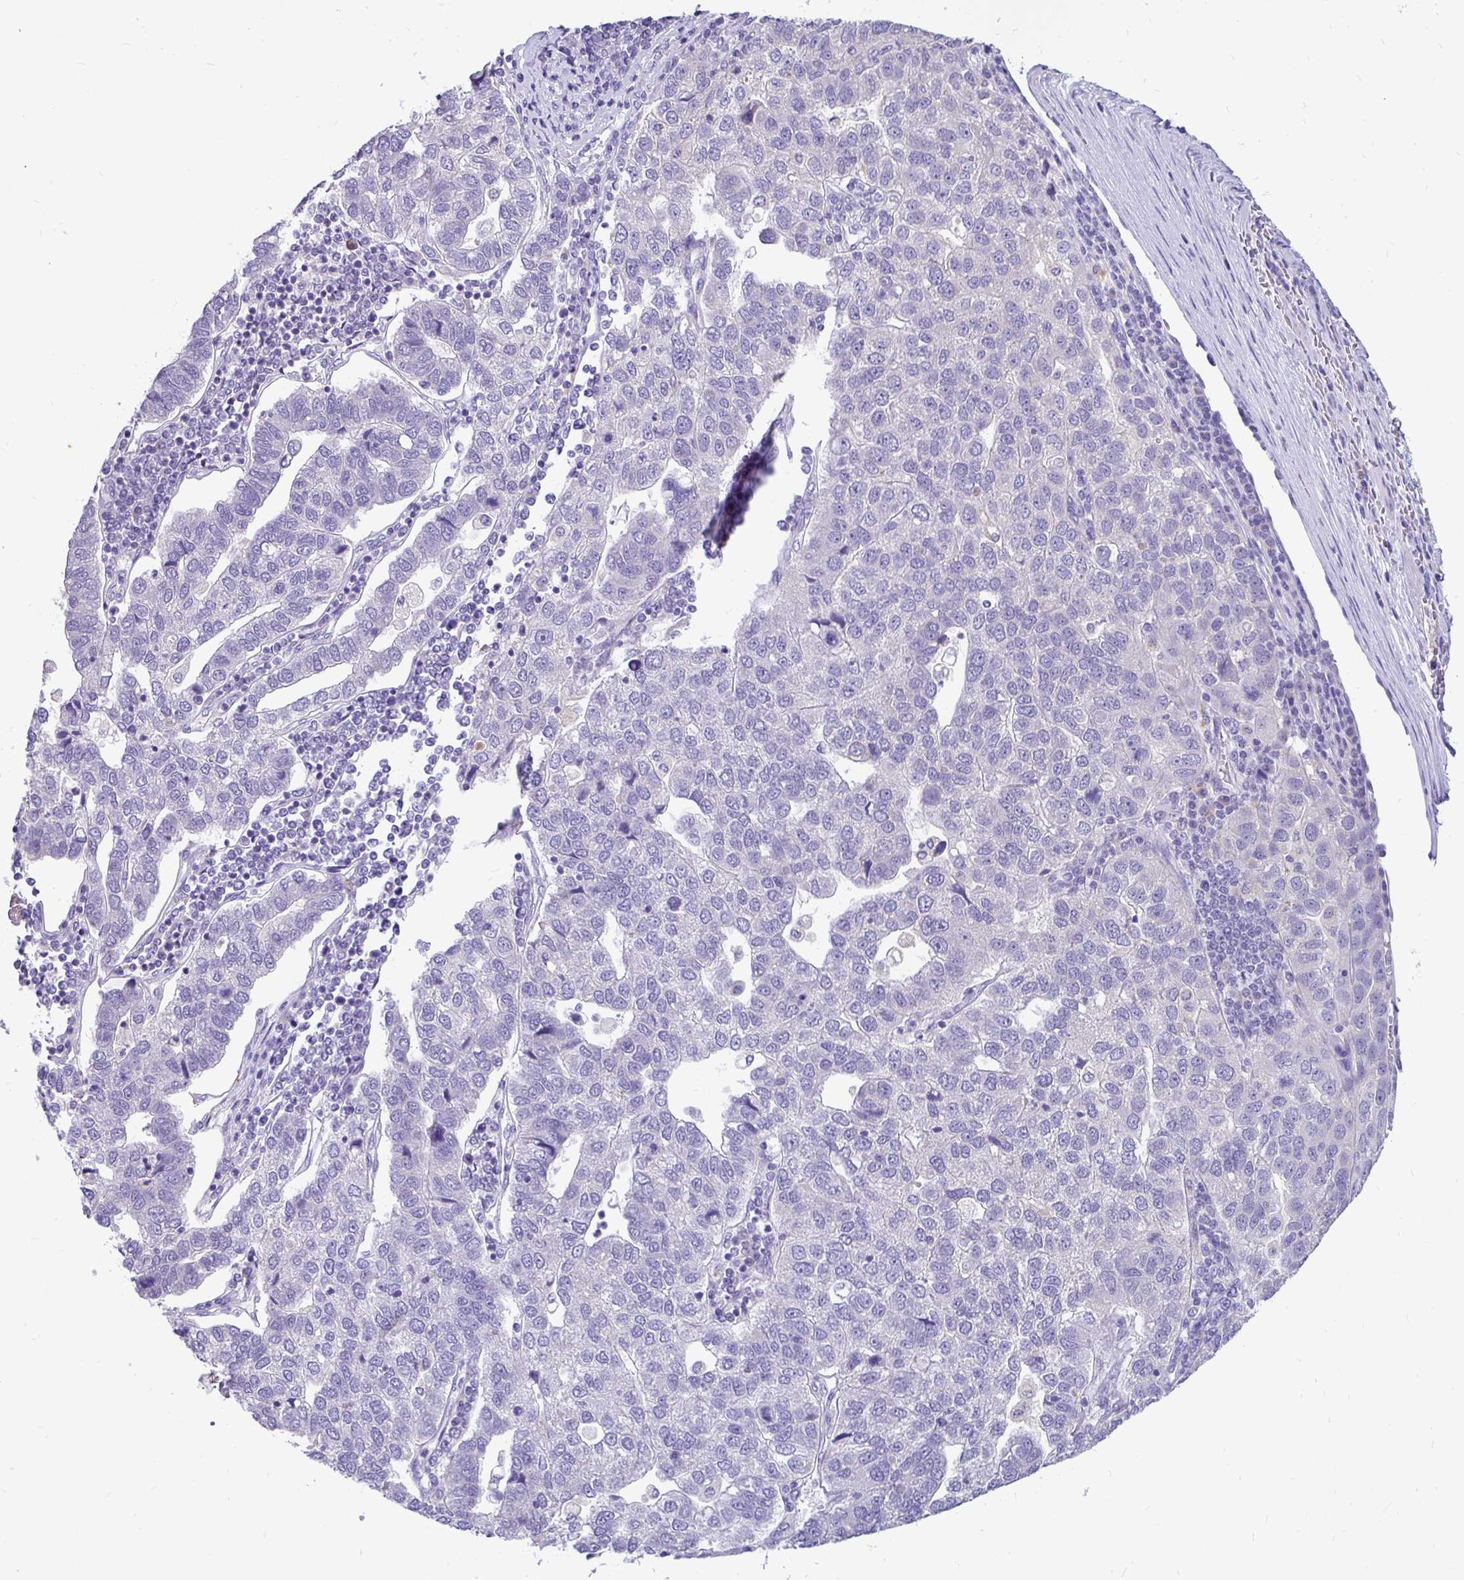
{"staining": {"intensity": "negative", "quantity": "none", "location": "none"}, "tissue": "pancreatic cancer", "cell_type": "Tumor cells", "image_type": "cancer", "snomed": [{"axis": "morphology", "description": "Adenocarcinoma, NOS"}, {"axis": "topography", "description": "Pancreas"}], "caption": "The histopathology image demonstrates no significant staining in tumor cells of adenocarcinoma (pancreatic). Nuclei are stained in blue.", "gene": "INTS5", "patient": {"sex": "female", "age": 61}}